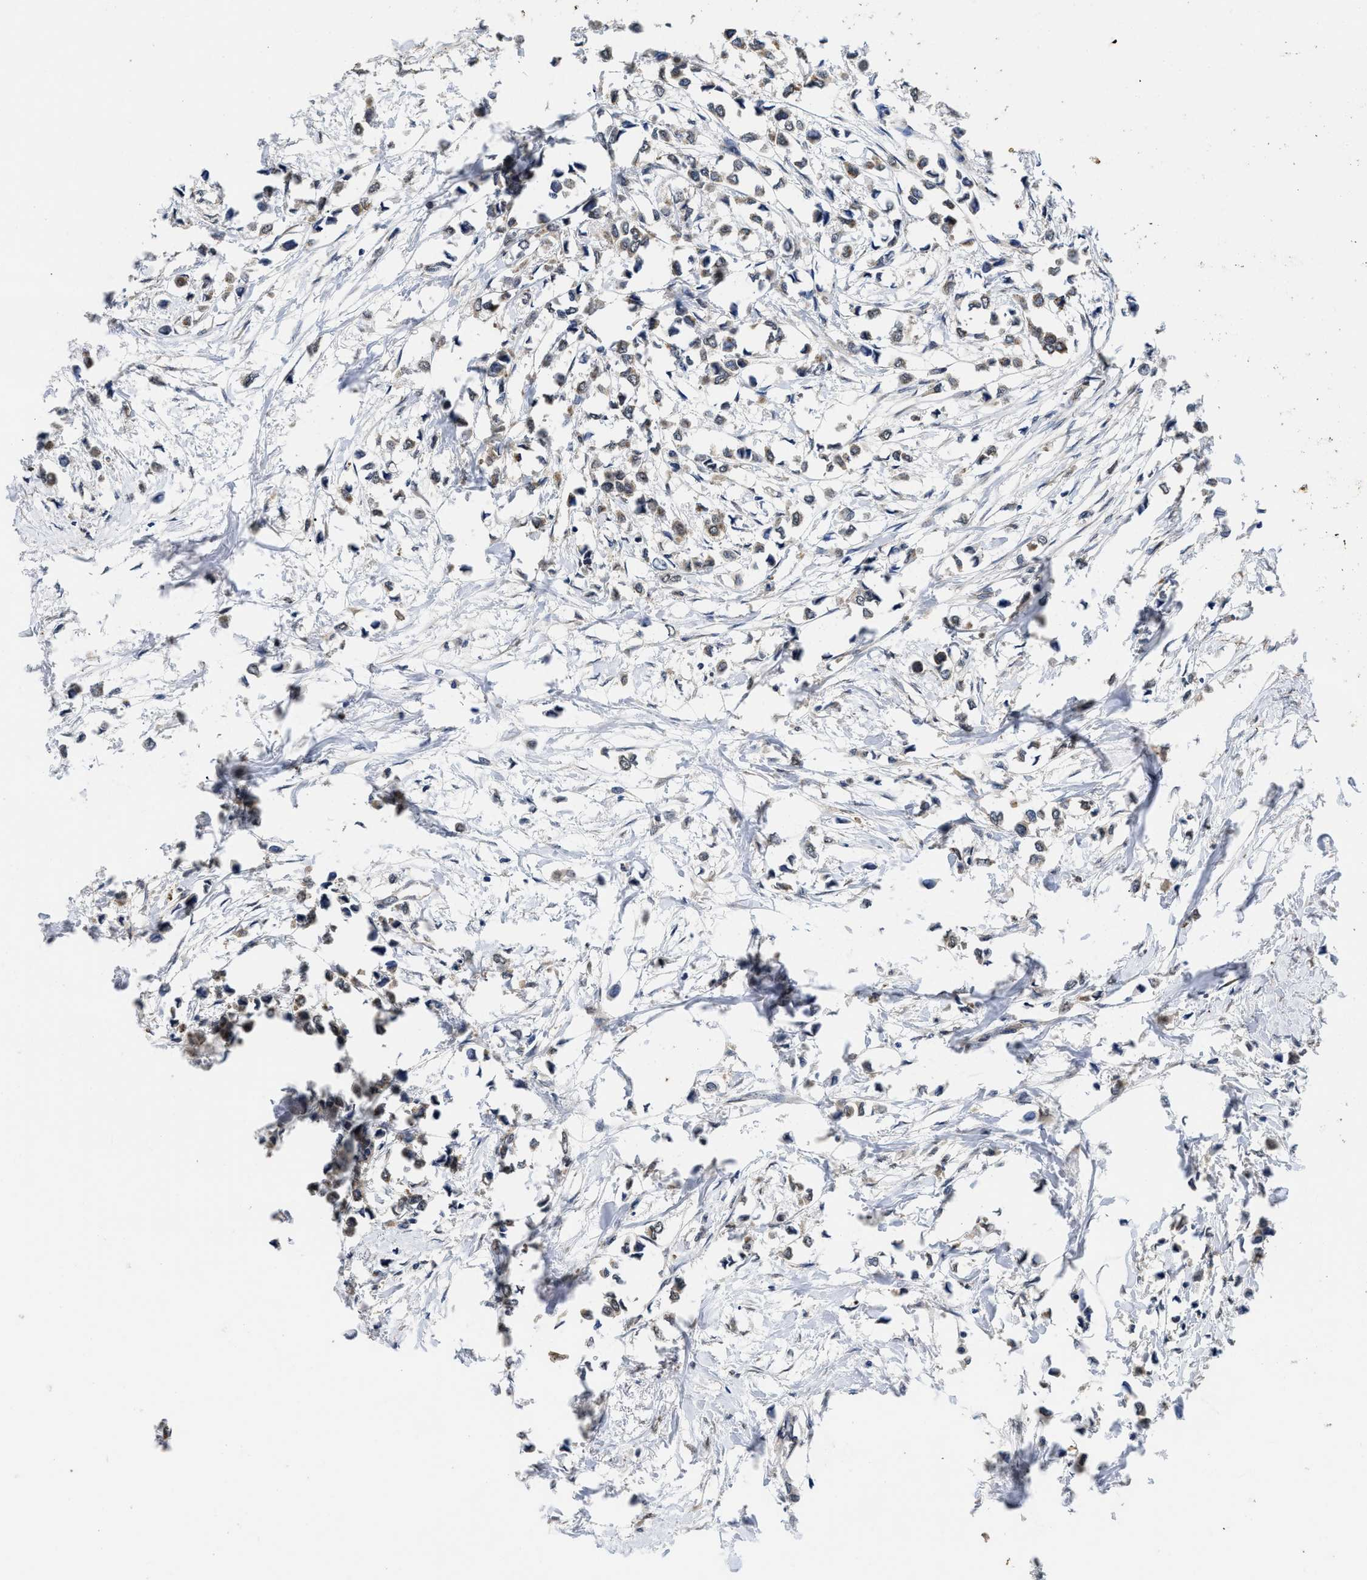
{"staining": {"intensity": "weak", "quantity": ">75%", "location": "cytoplasmic/membranous"}, "tissue": "breast cancer", "cell_type": "Tumor cells", "image_type": "cancer", "snomed": [{"axis": "morphology", "description": "Lobular carcinoma"}, {"axis": "topography", "description": "Breast"}], "caption": "A brown stain highlights weak cytoplasmic/membranous positivity of a protein in lobular carcinoma (breast) tumor cells.", "gene": "PKD2", "patient": {"sex": "female", "age": 51}}